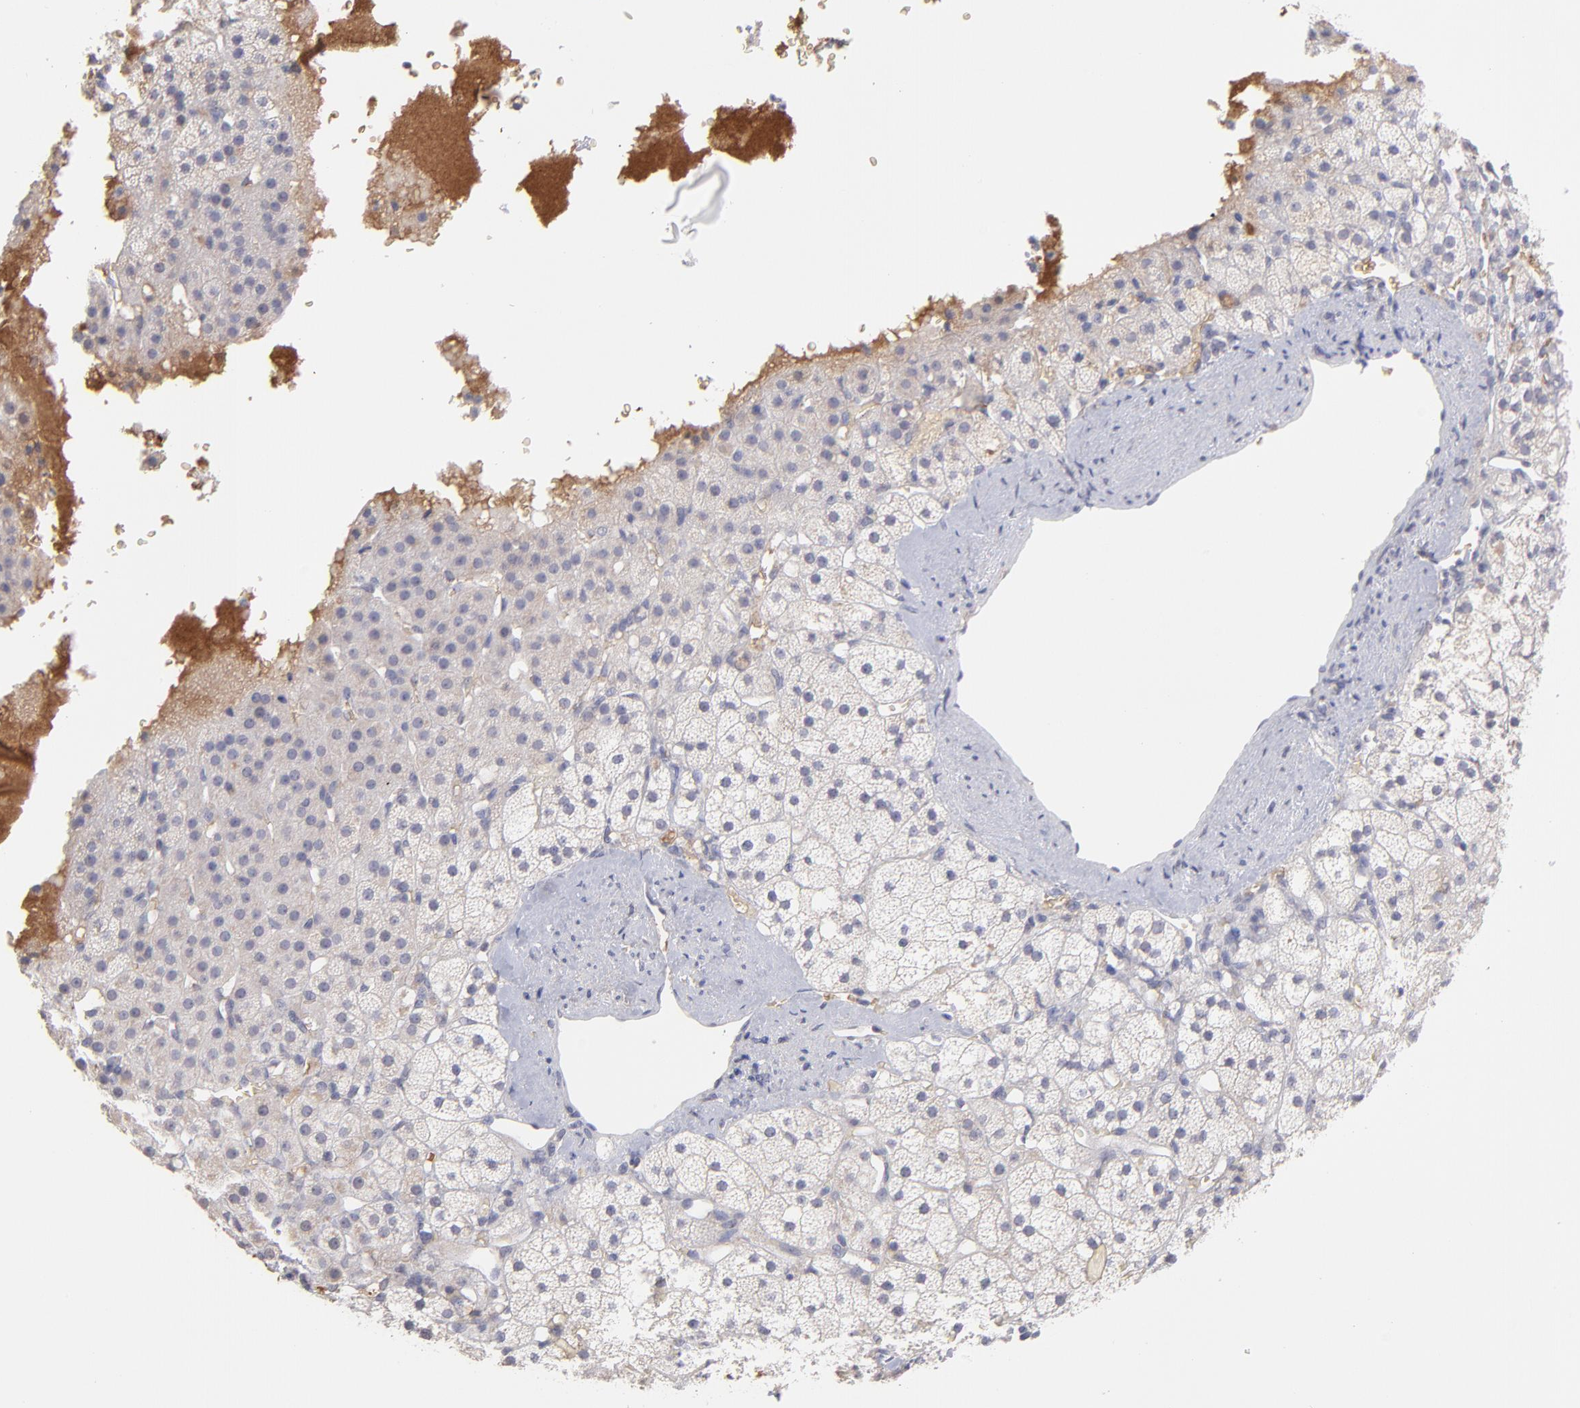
{"staining": {"intensity": "negative", "quantity": "none", "location": "none"}, "tissue": "adrenal gland", "cell_type": "Glandular cells", "image_type": "normal", "snomed": [{"axis": "morphology", "description": "Normal tissue, NOS"}, {"axis": "topography", "description": "Adrenal gland"}], "caption": "Immunohistochemistry (IHC) image of normal adrenal gland: human adrenal gland stained with DAB shows no significant protein expression in glandular cells. (DAB immunohistochemistry (IHC), high magnification).", "gene": "F13B", "patient": {"sex": "male", "age": 35}}